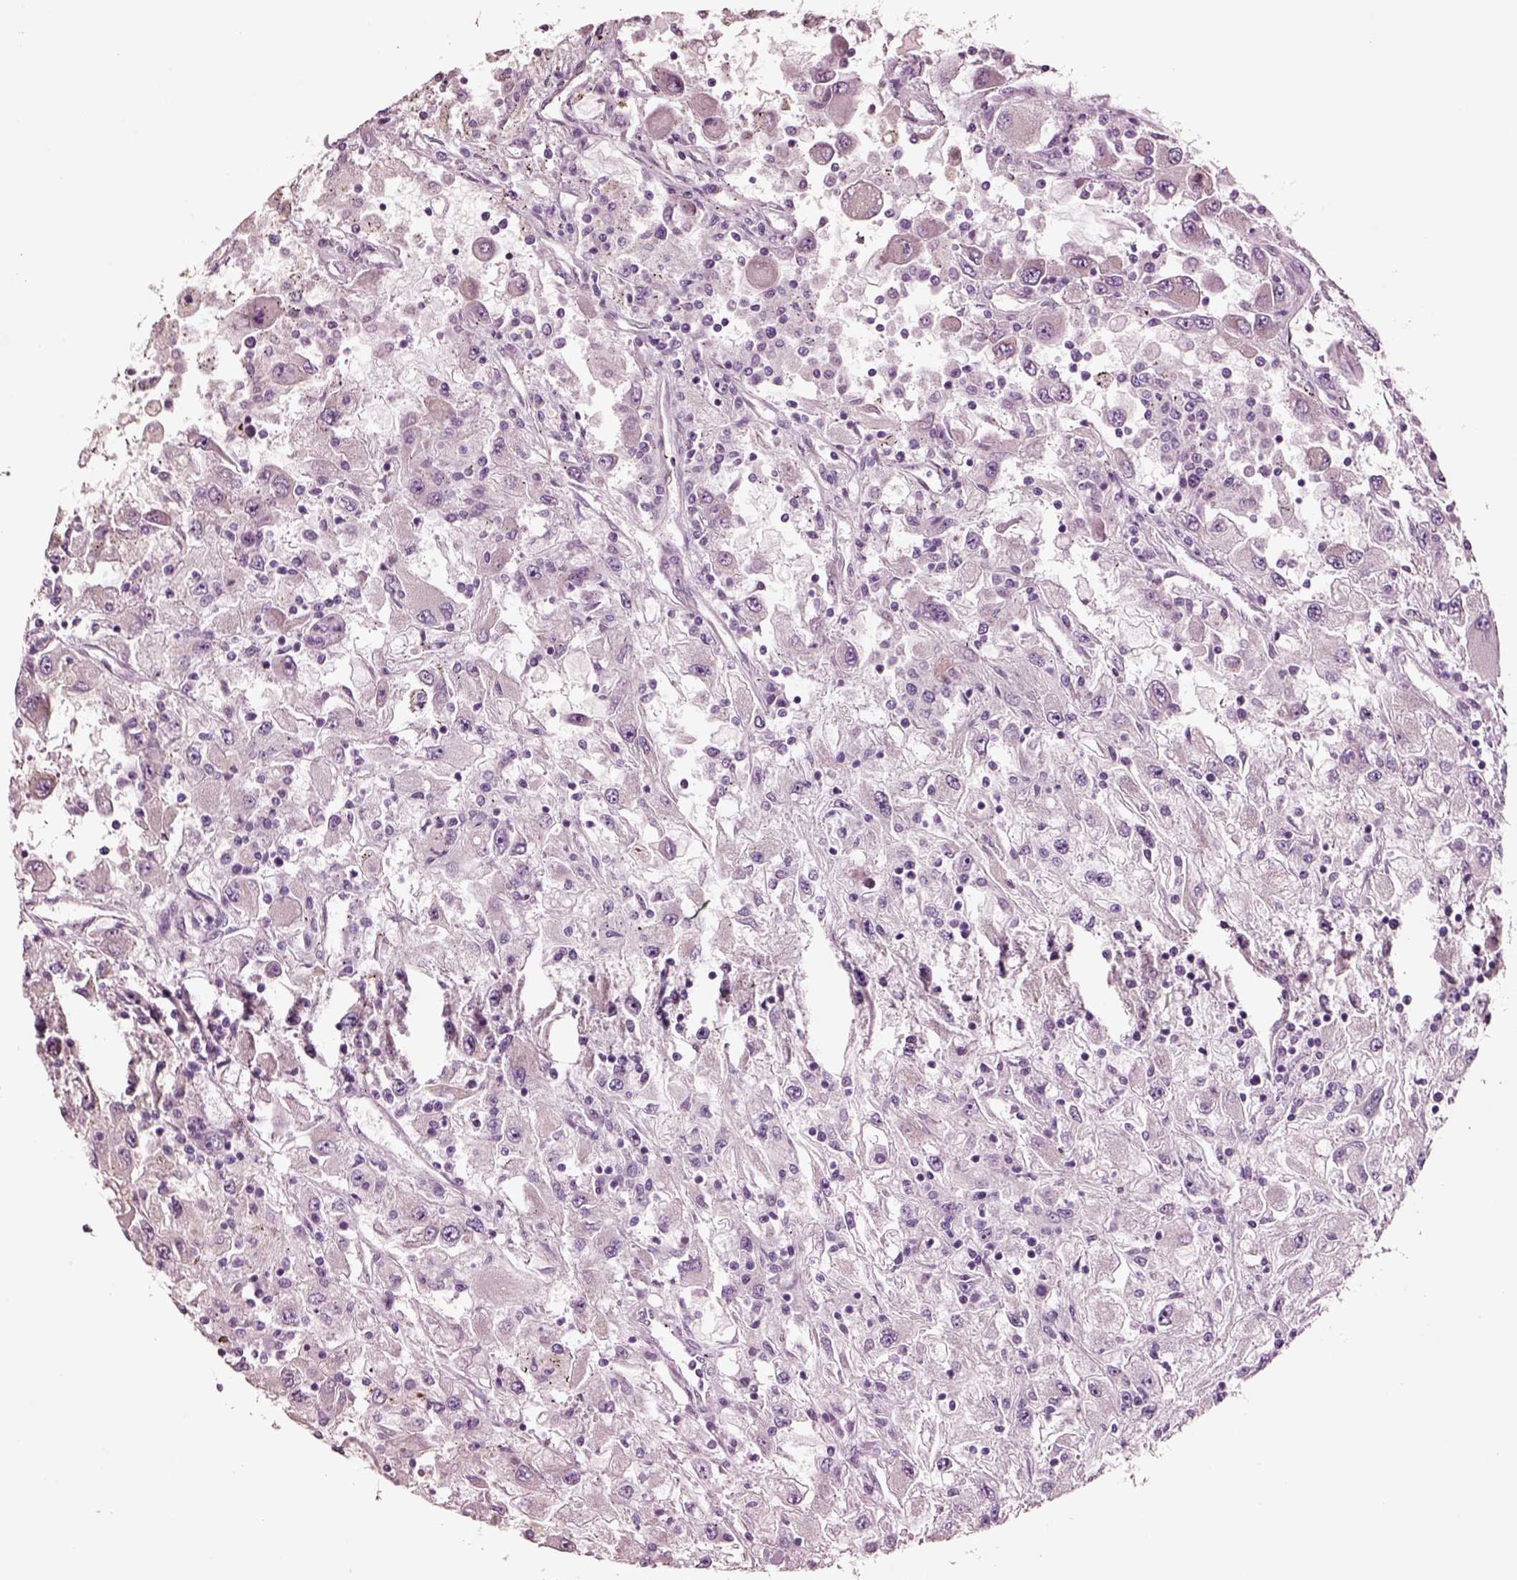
{"staining": {"intensity": "negative", "quantity": "none", "location": "none"}, "tissue": "renal cancer", "cell_type": "Tumor cells", "image_type": "cancer", "snomed": [{"axis": "morphology", "description": "Adenocarcinoma, NOS"}, {"axis": "topography", "description": "Kidney"}], "caption": "The photomicrograph displays no significant positivity in tumor cells of adenocarcinoma (renal).", "gene": "NMRK2", "patient": {"sex": "female", "age": 67}}